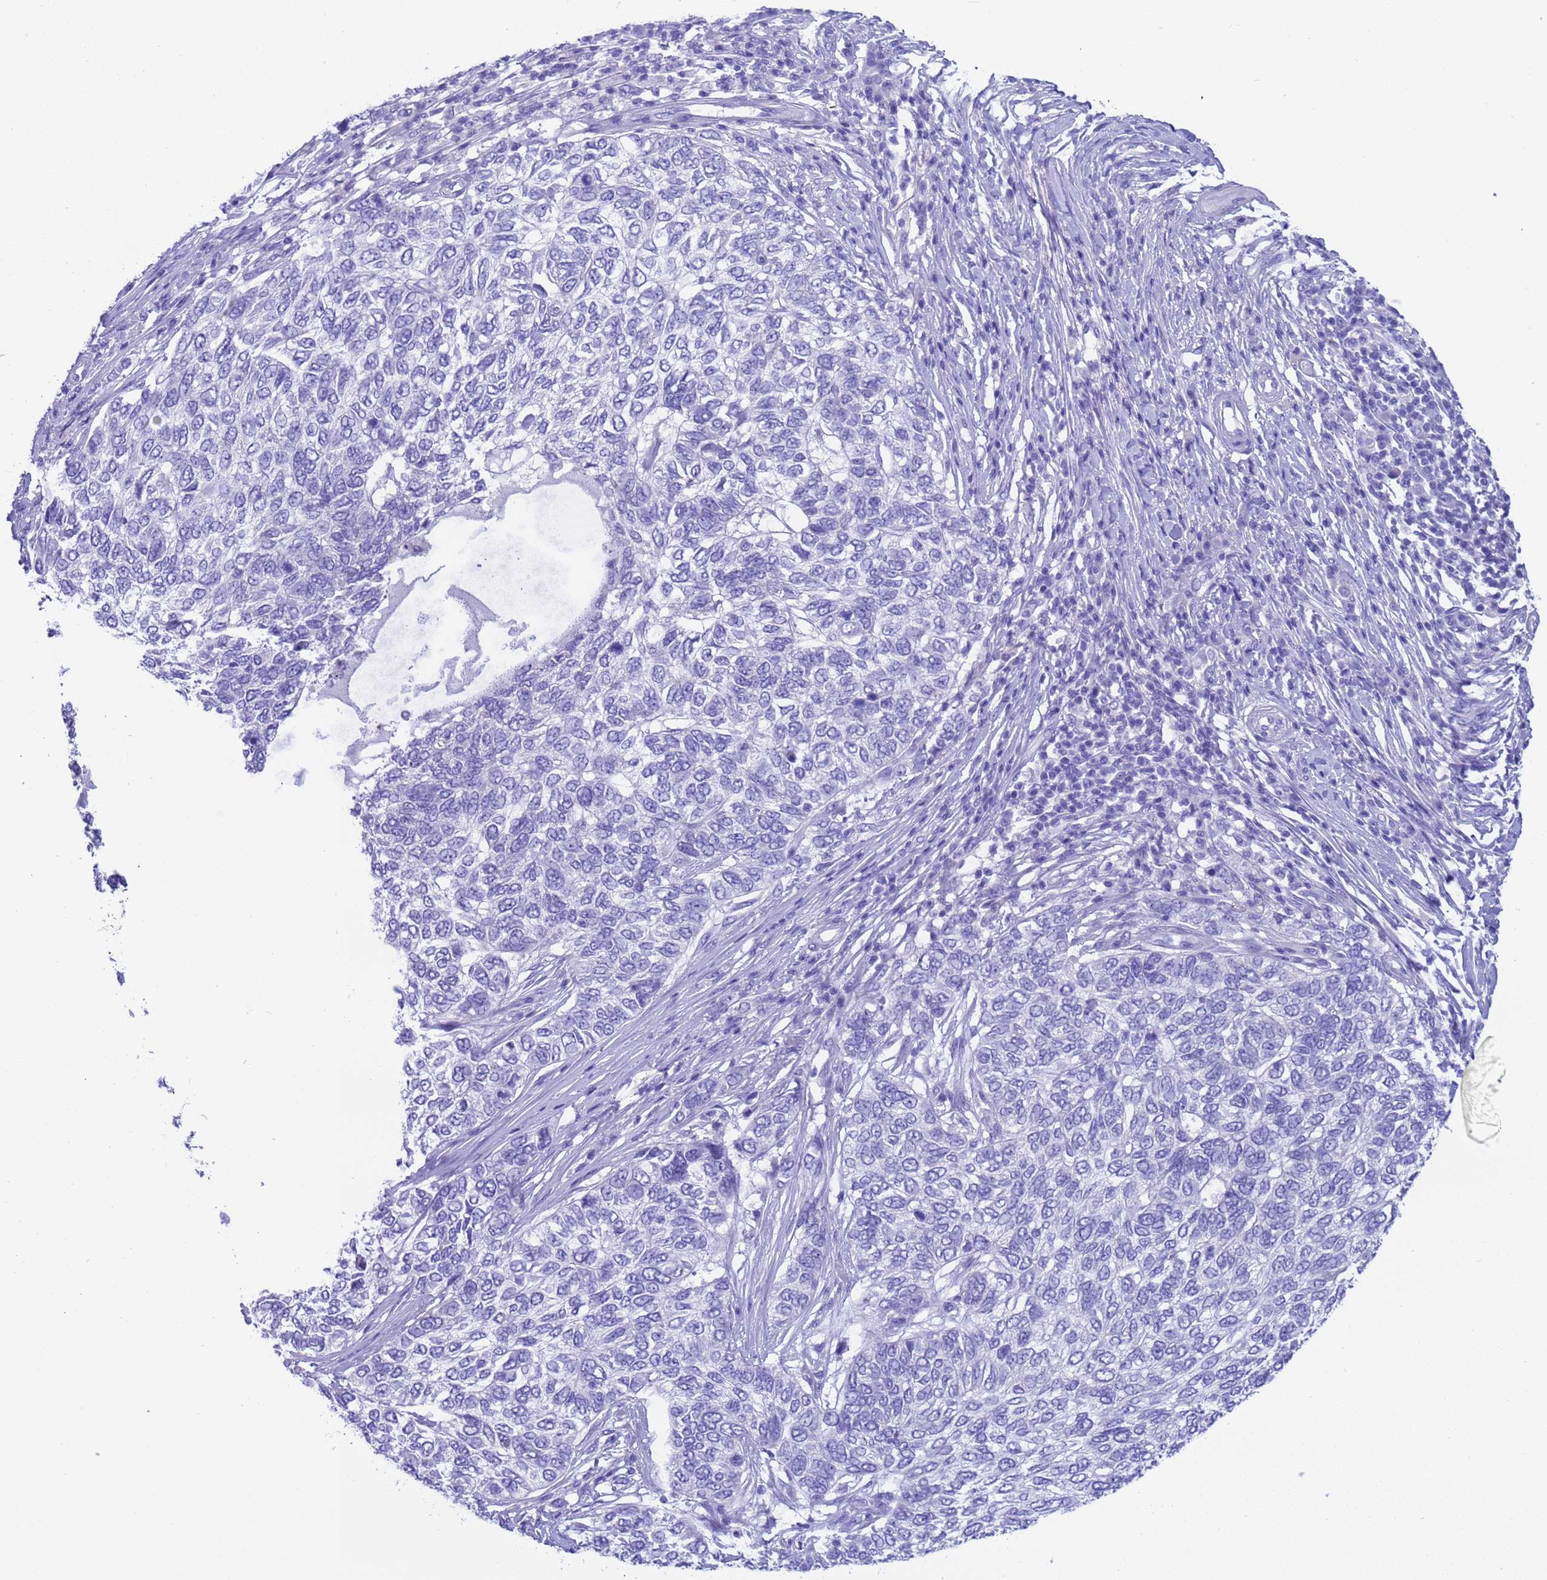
{"staining": {"intensity": "negative", "quantity": "none", "location": "none"}, "tissue": "skin cancer", "cell_type": "Tumor cells", "image_type": "cancer", "snomed": [{"axis": "morphology", "description": "Basal cell carcinoma"}, {"axis": "topography", "description": "Skin"}], "caption": "Tumor cells are negative for protein expression in human skin basal cell carcinoma.", "gene": "USP38", "patient": {"sex": "female", "age": 65}}